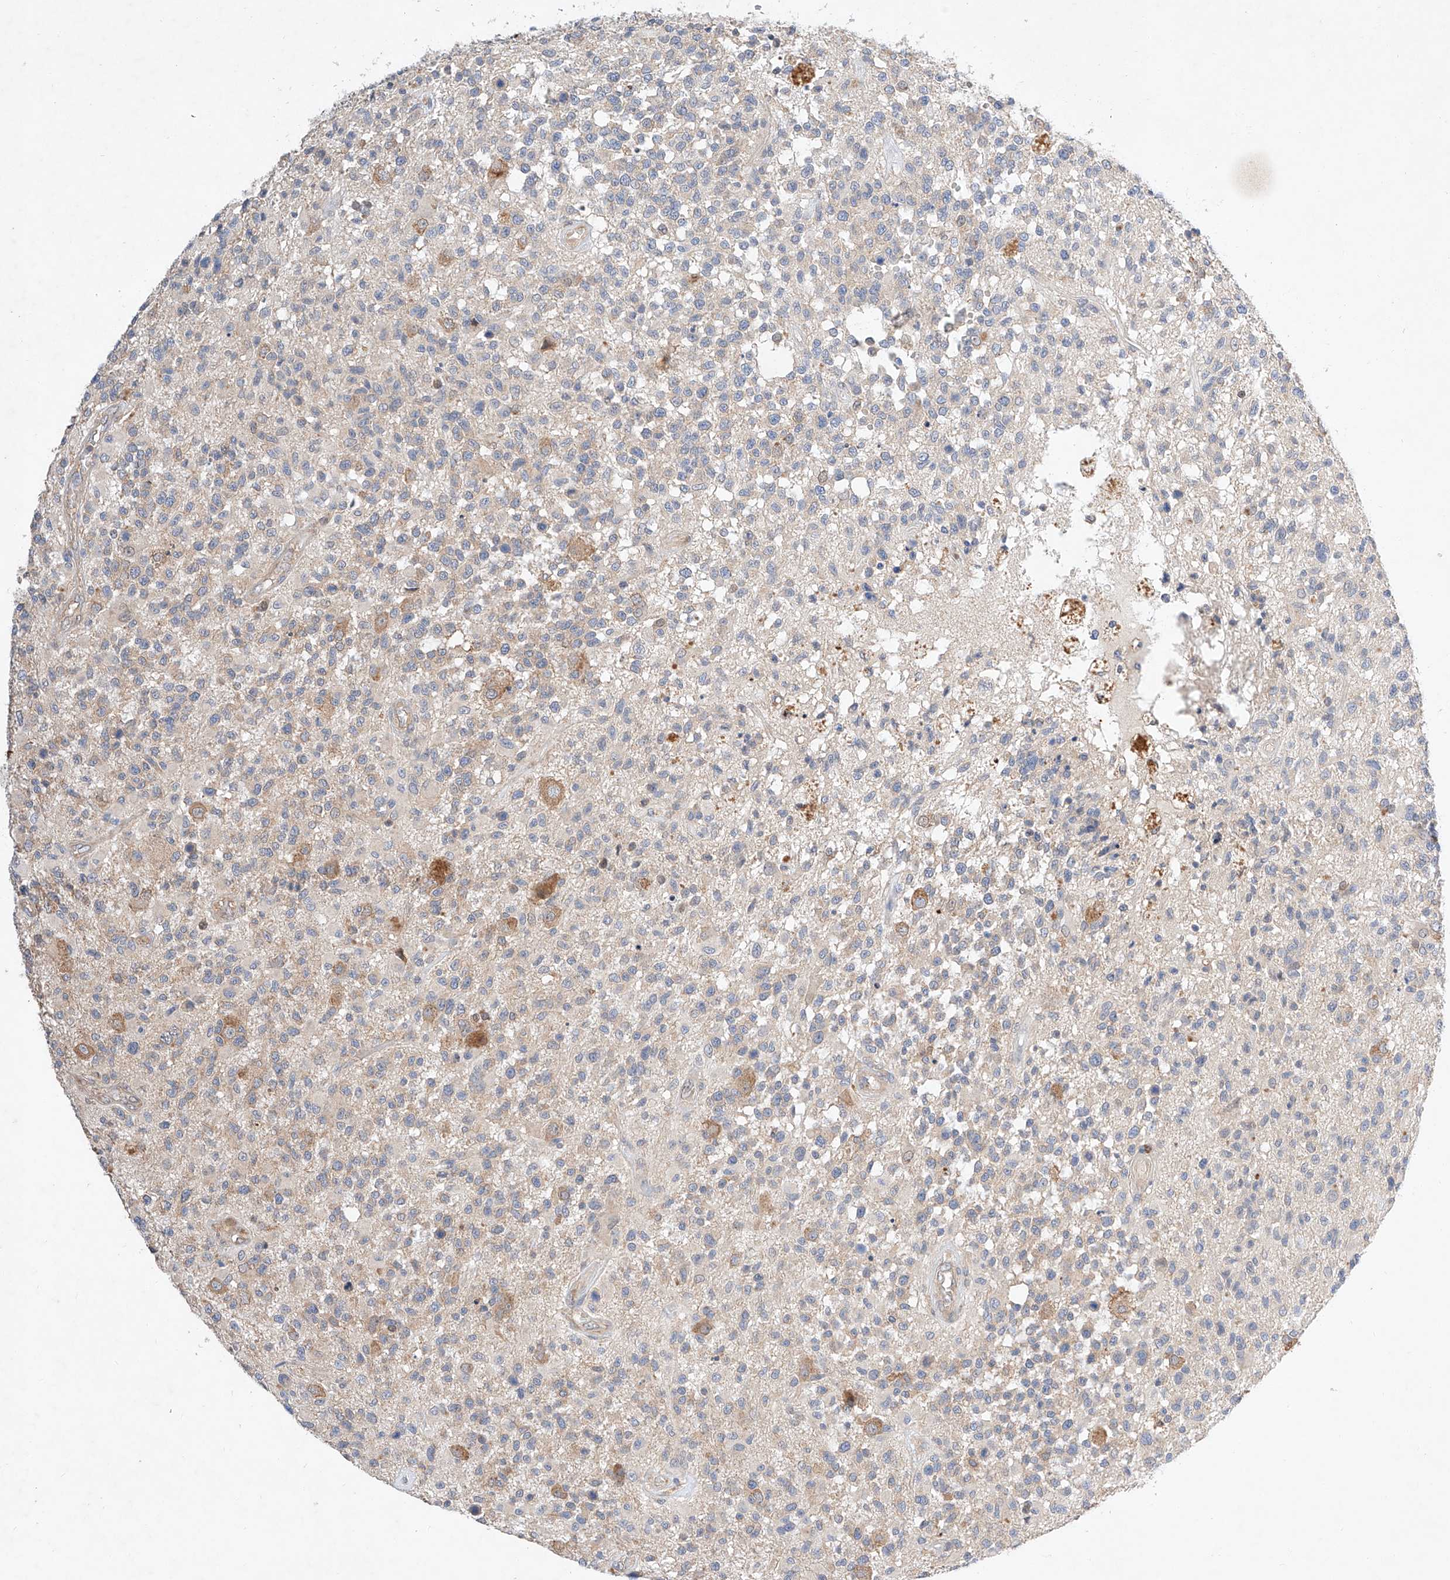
{"staining": {"intensity": "negative", "quantity": "none", "location": "none"}, "tissue": "glioma", "cell_type": "Tumor cells", "image_type": "cancer", "snomed": [{"axis": "morphology", "description": "Glioma, malignant, High grade"}, {"axis": "morphology", "description": "Glioblastoma, NOS"}, {"axis": "topography", "description": "Brain"}], "caption": "This is a micrograph of immunohistochemistry staining of glioma, which shows no staining in tumor cells.", "gene": "C6orf118", "patient": {"sex": "male", "age": 60}}